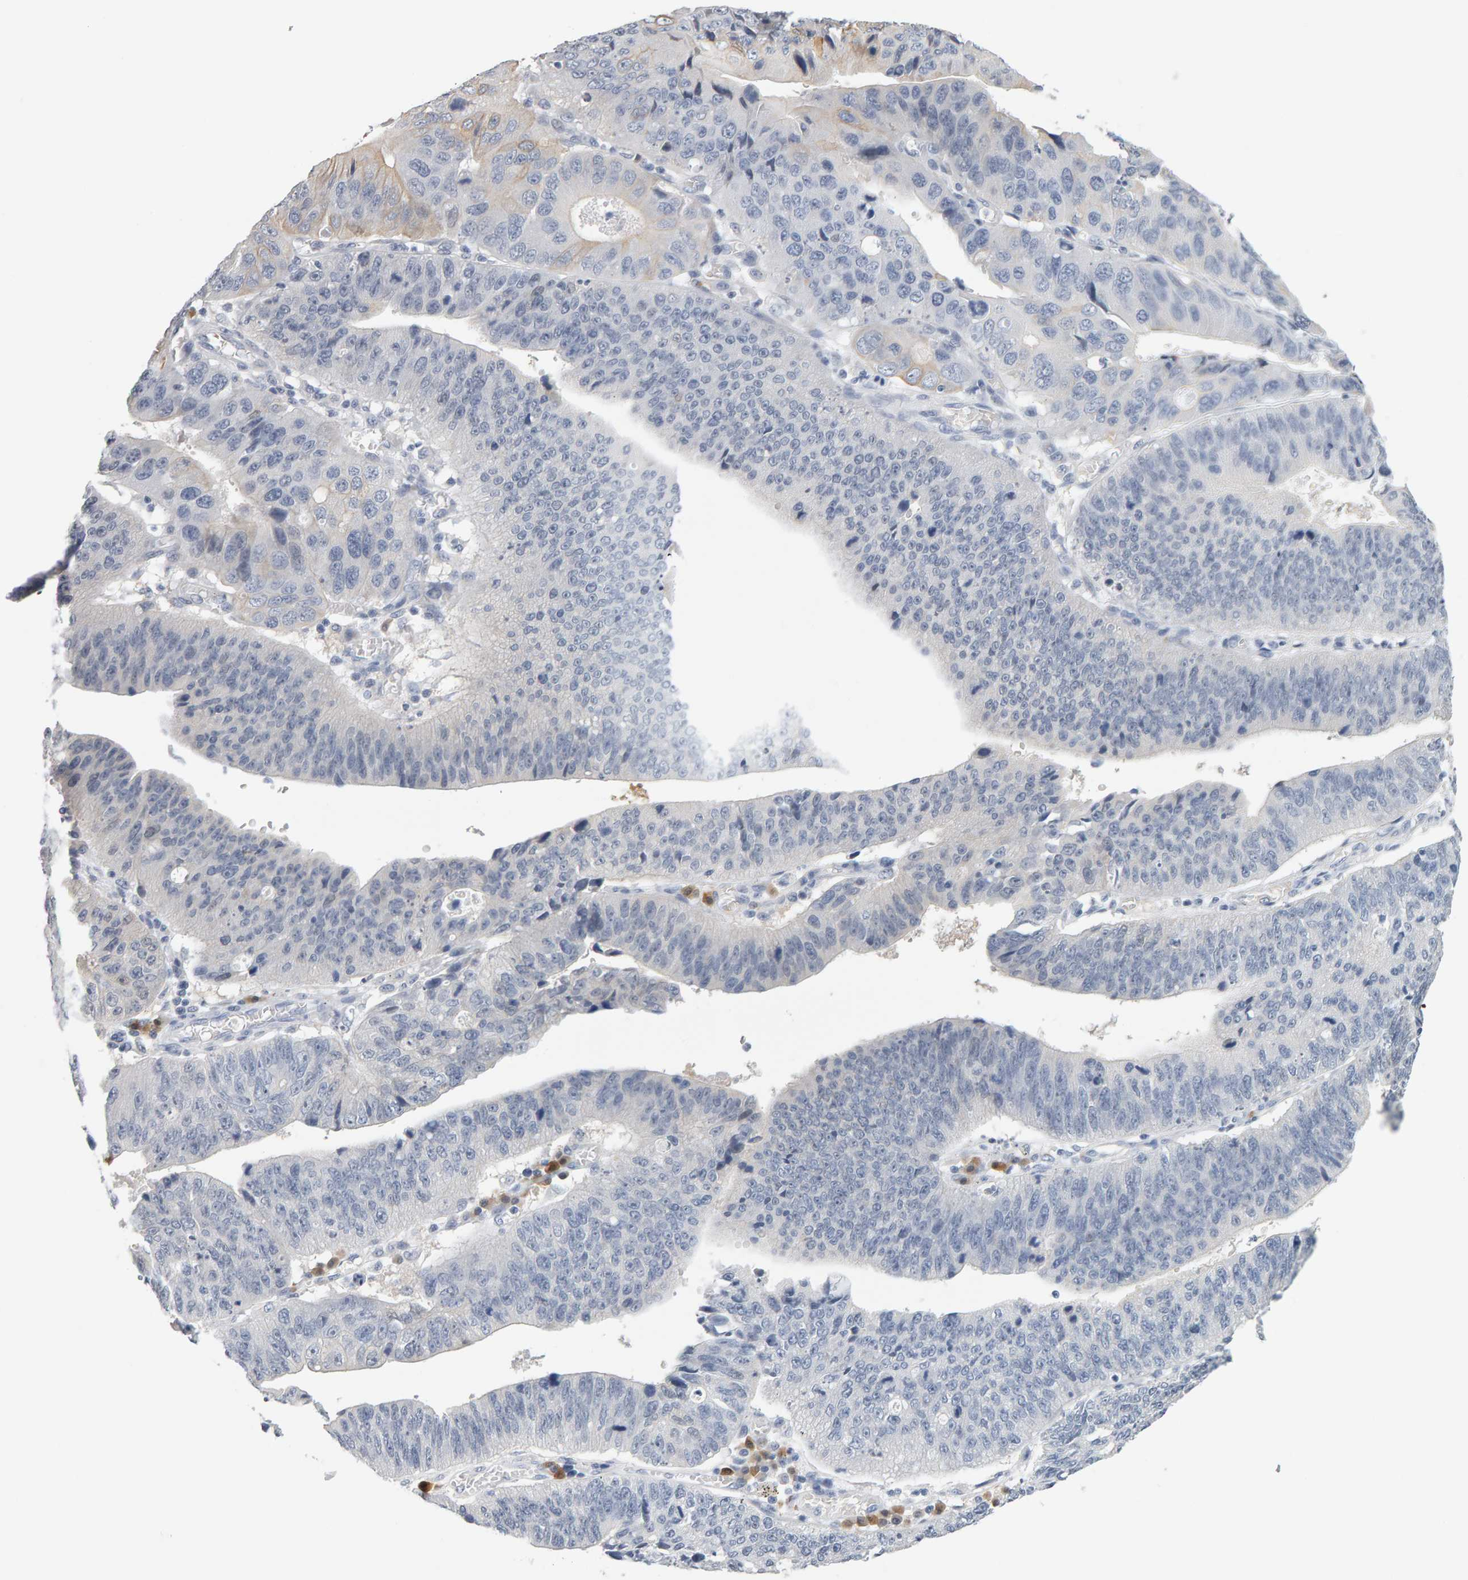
{"staining": {"intensity": "weak", "quantity": "<25%", "location": "cytoplasmic/membranous"}, "tissue": "stomach cancer", "cell_type": "Tumor cells", "image_type": "cancer", "snomed": [{"axis": "morphology", "description": "Adenocarcinoma, NOS"}, {"axis": "topography", "description": "Stomach"}], "caption": "DAB (3,3'-diaminobenzidine) immunohistochemical staining of adenocarcinoma (stomach) exhibits no significant expression in tumor cells.", "gene": "CTH", "patient": {"sex": "male", "age": 59}}